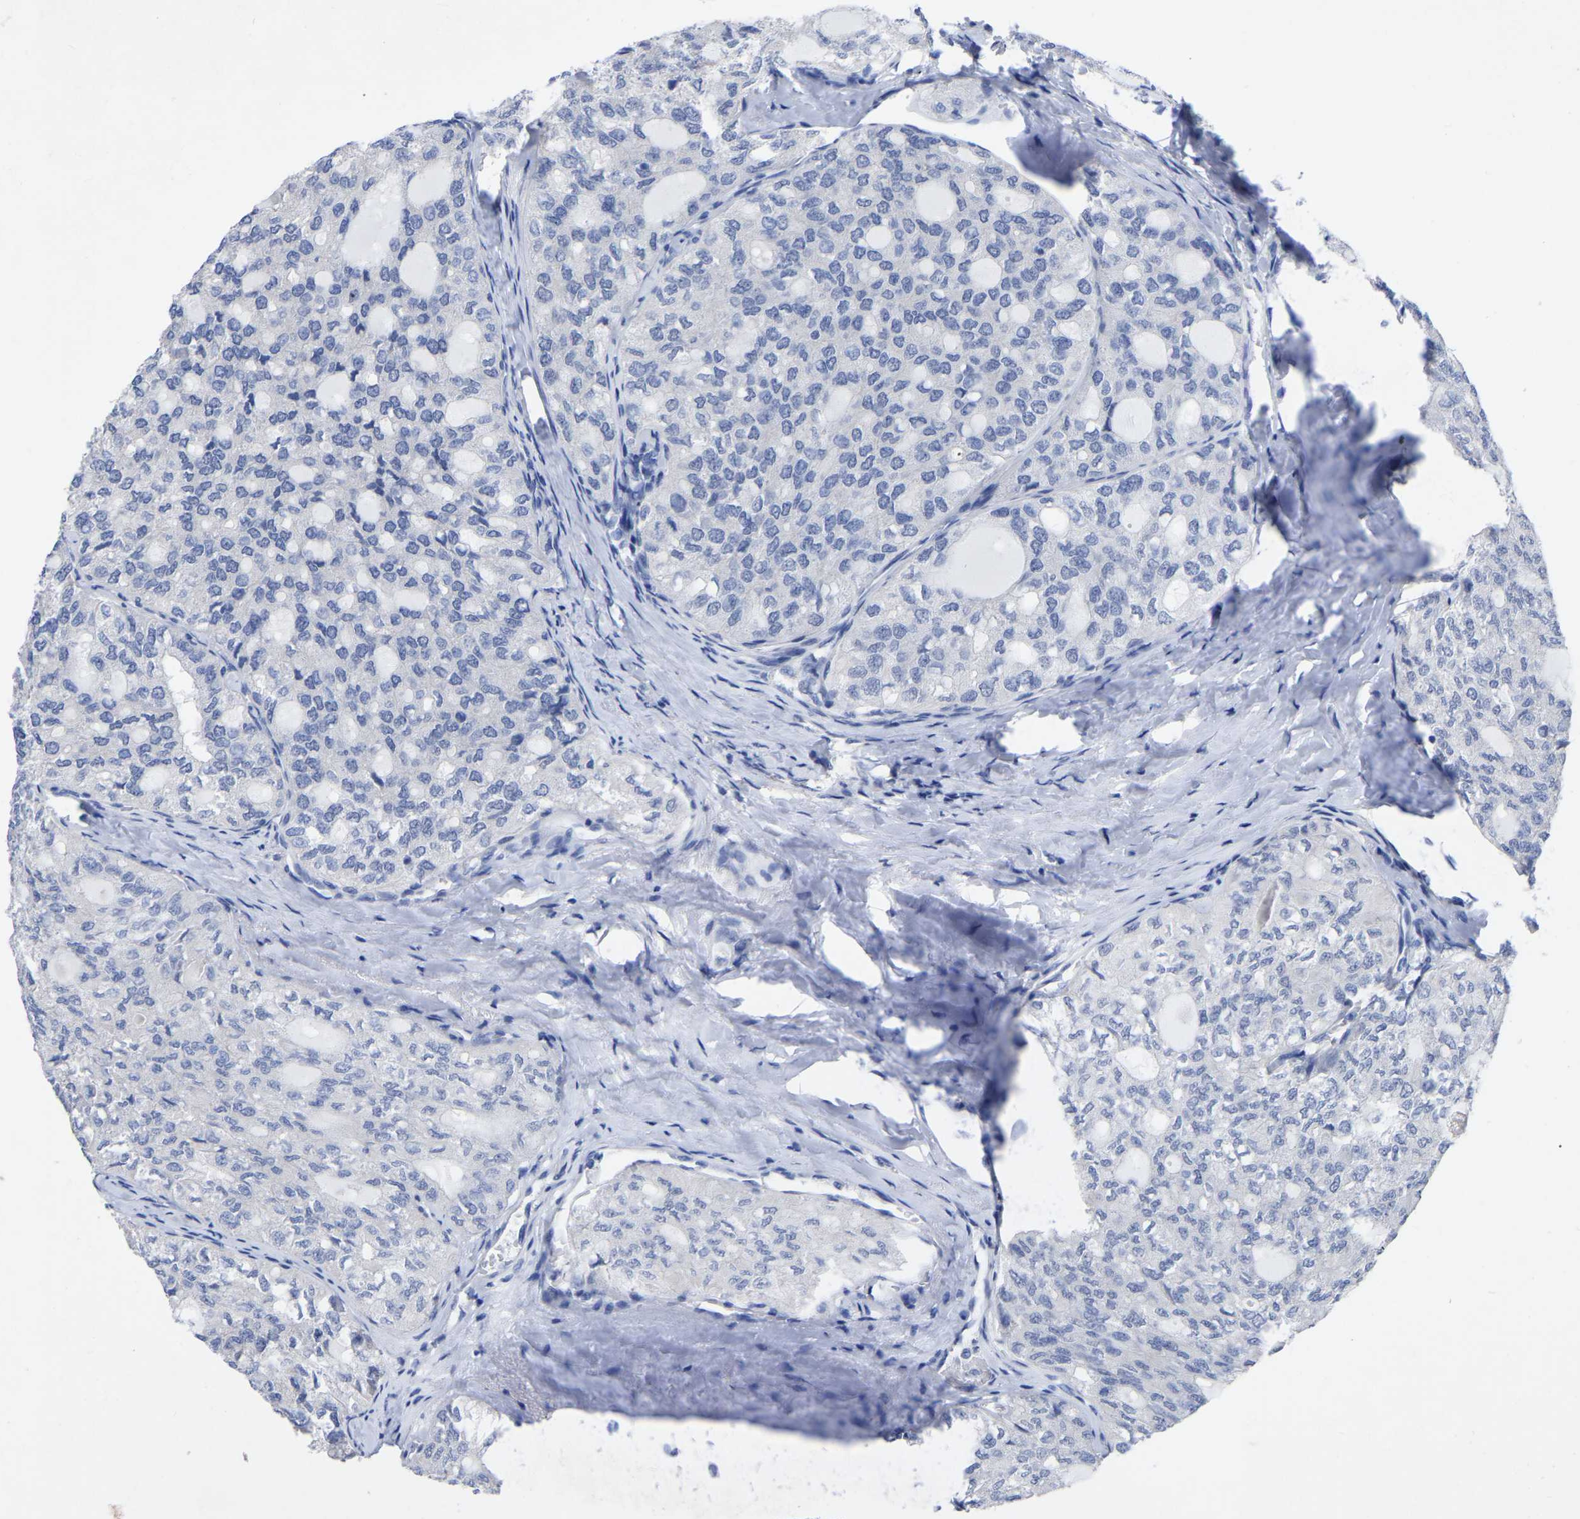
{"staining": {"intensity": "negative", "quantity": "none", "location": "none"}, "tissue": "thyroid cancer", "cell_type": "Tumor cells", "image_type": "cancer", "snomed": [{"axis": "morphology", "description": "Follicular adenoma carcinoma, NOS"}, {"axis": "topography", "description": "Thyroid gland"}], "caption": "Follicular adenoma carcinoma (thyroid) was stained to show a protein in brown. There is no significant positivity in tumor cells.", "gene": "ANXA13", "patient": {"sex": "male", "age": 75}}